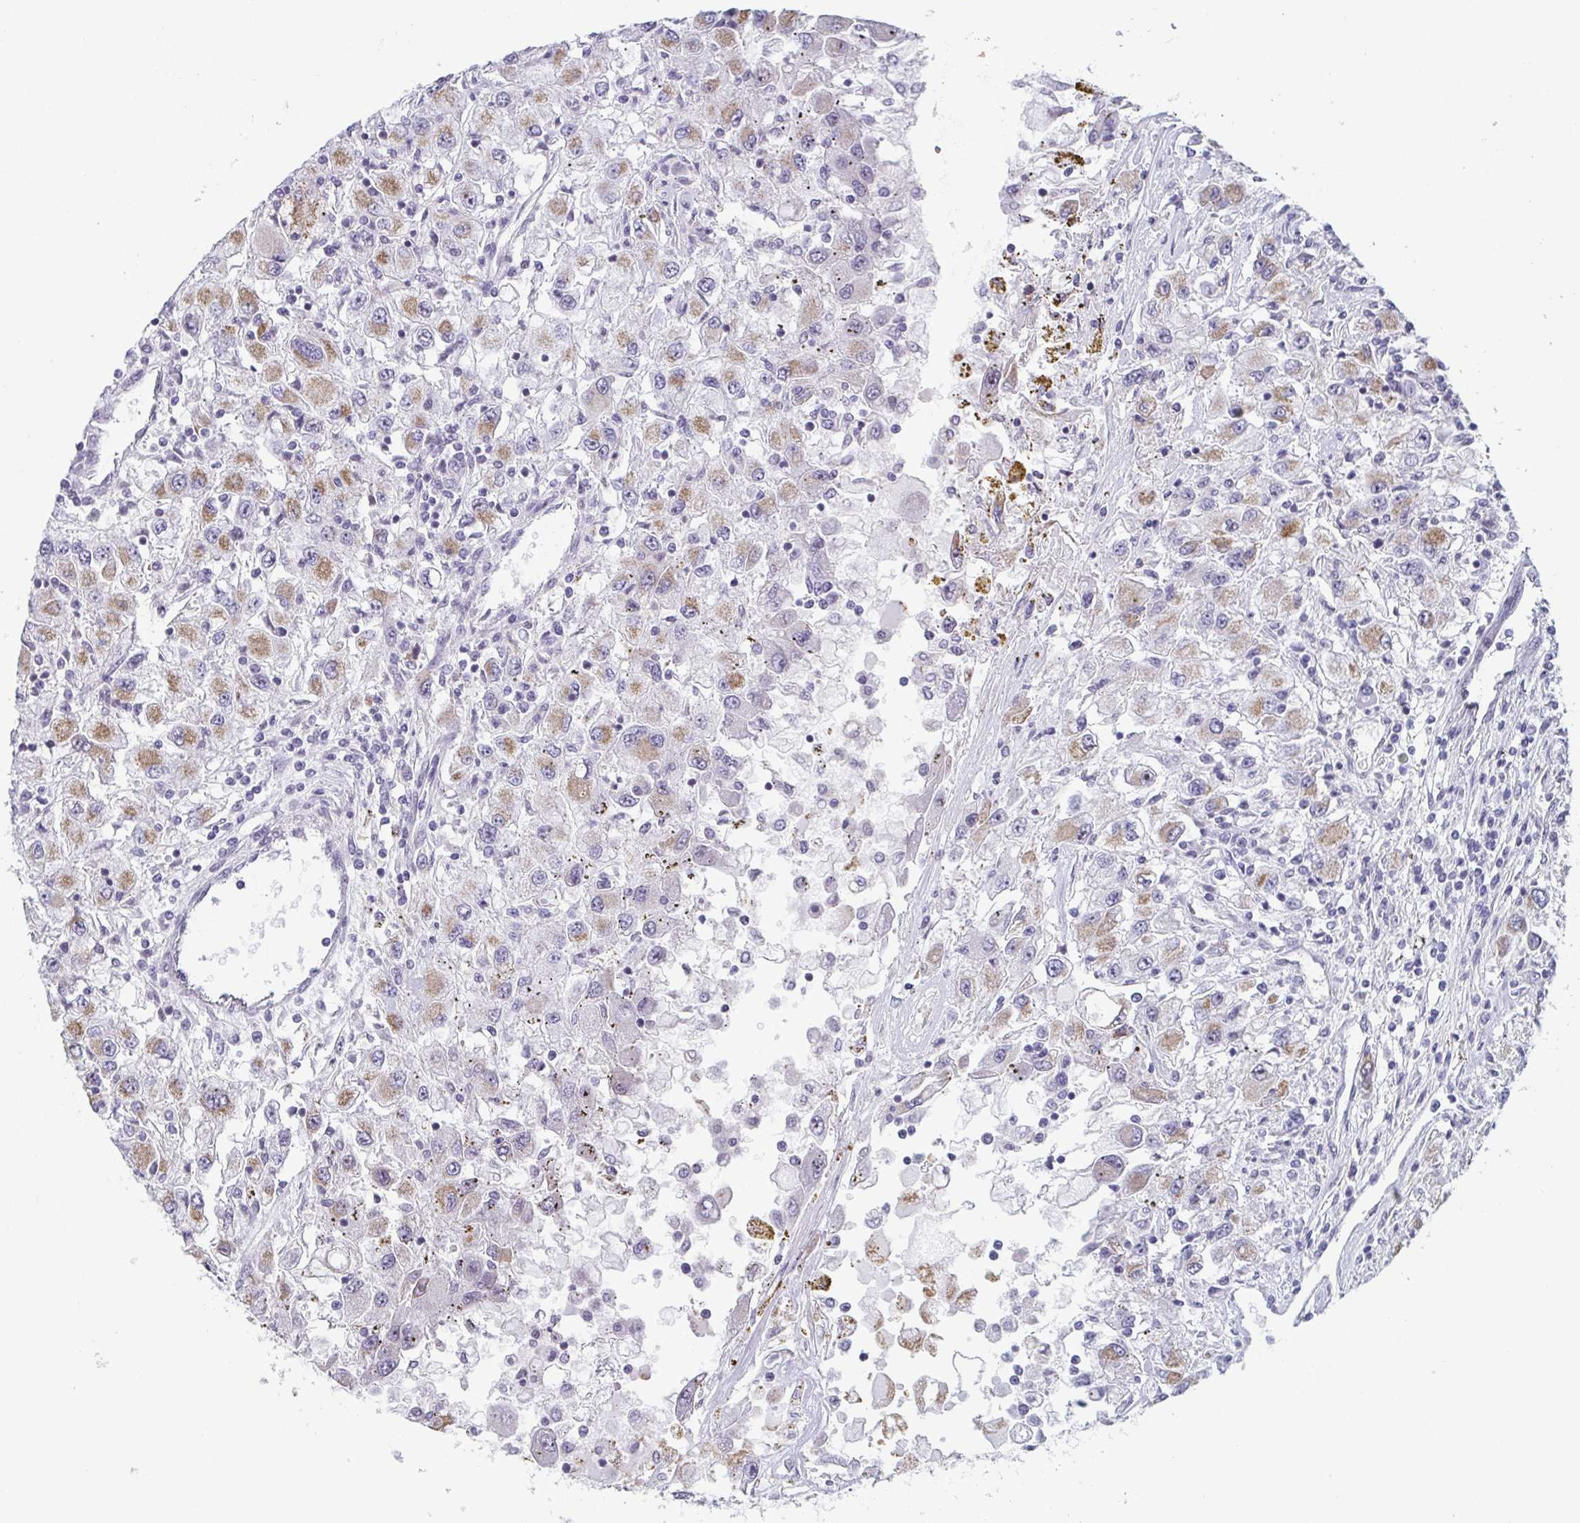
{"staining": {"intensity": "weak", "quantity": ">75%", "location": "cytoplasmic/membranous"}, "tissue": "renal cancer", "cell_type": "Tumor cells", "image_type": "cancer", "snomed": [{"axis": "morphology", "description": "Adenocarcinoma, NOS"}, {"axis": "topography", "description": "Kidney"}], "caption": "Renal cancer (adenocarcinoma) stained with a protein marker shows weak staining in tumor cells.", "gene": "EXOSC7", "patient": {"sex": "female", "age": 67}}